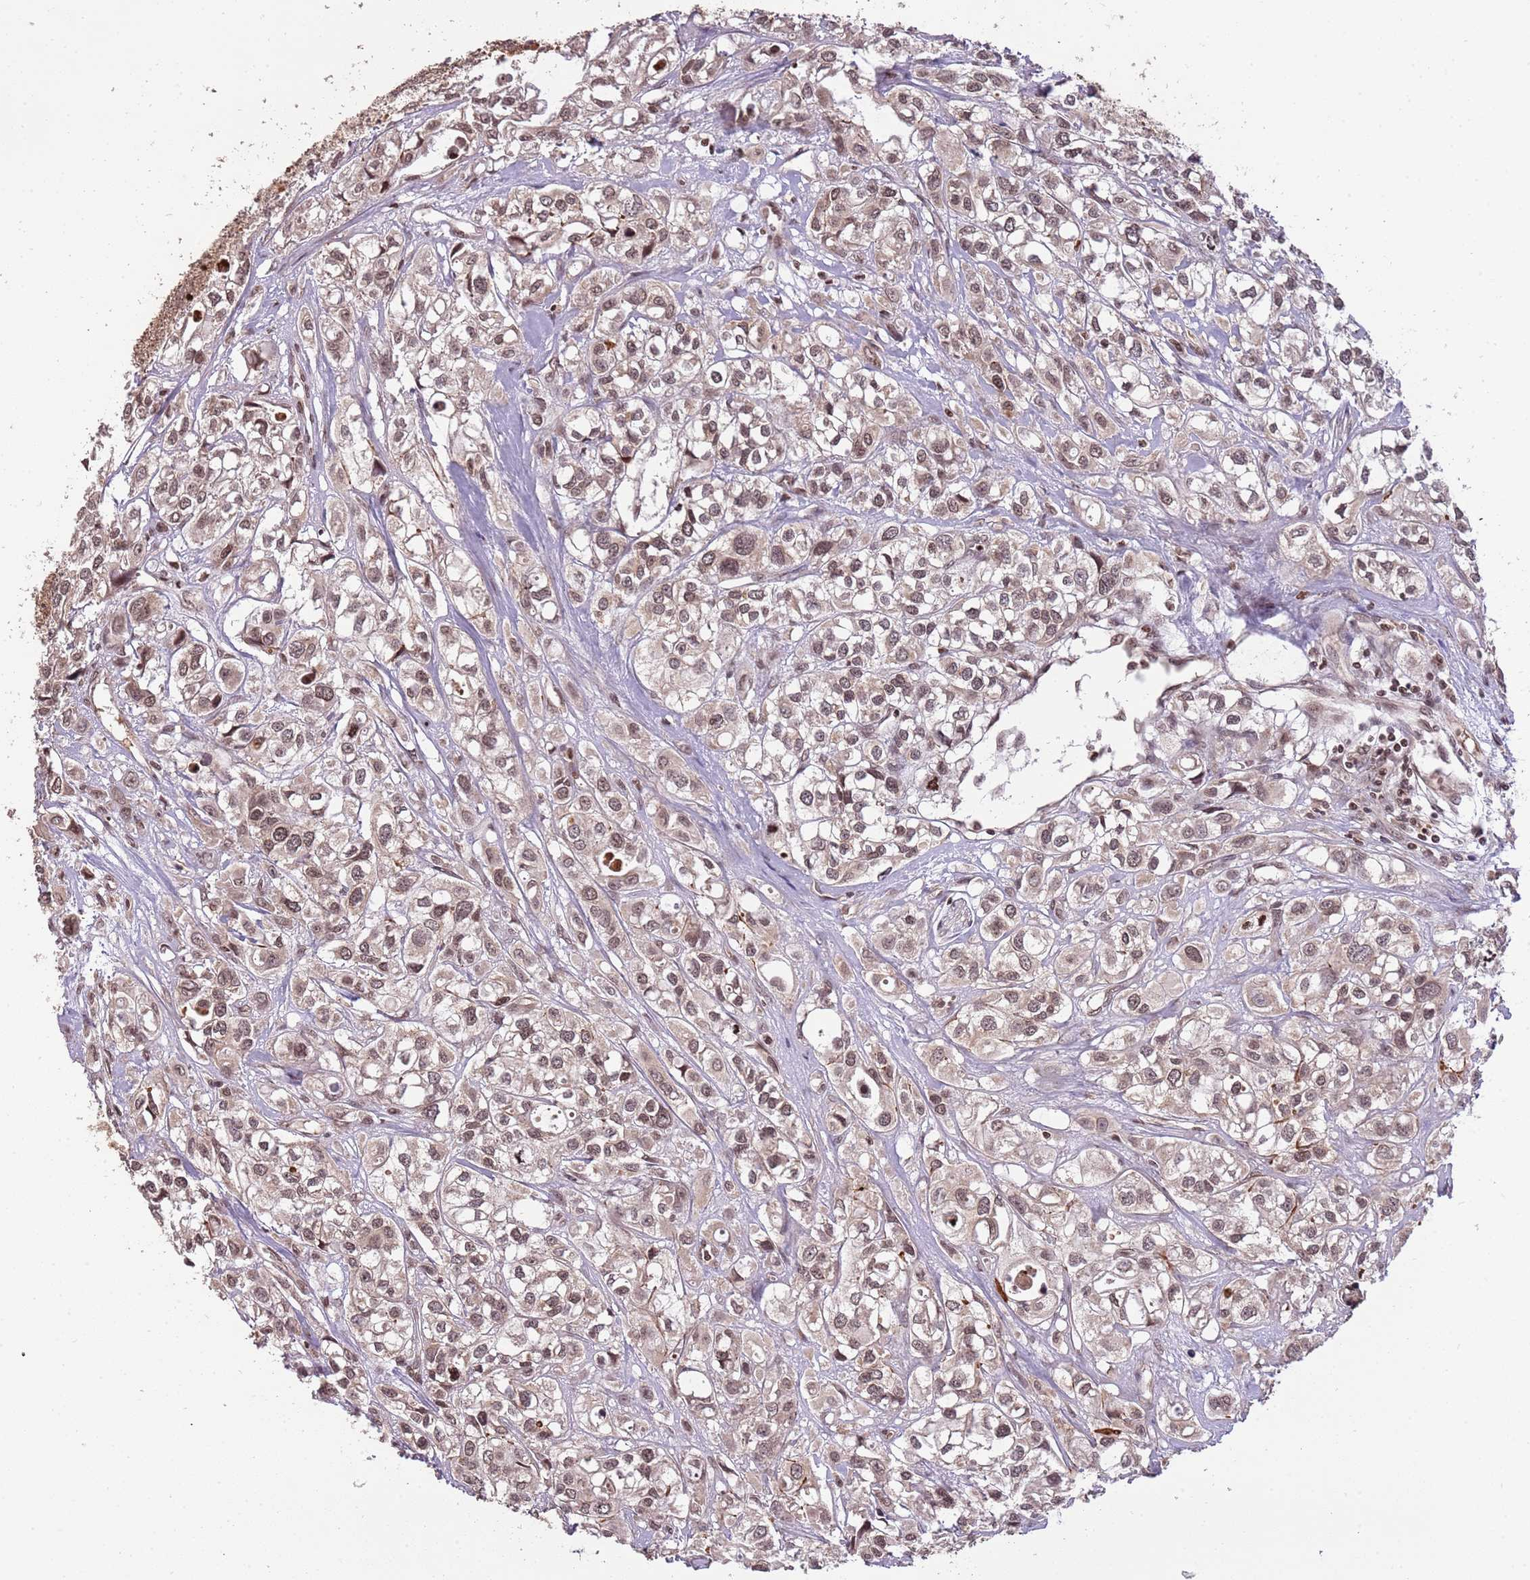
{"staining": {"intensity": "moderate", "quantity": ">75%", "location": "nuclear"}, "tissue": "urothelial cancer", "cell_type": "Tumor cells", "image_type": "cancer", "snomed": [{"axis": "morphology", "description": "Urothelial carcinoma, High grade"}, {"axis": "topography", "description": "Urinary bladder"}], "caption": "Protein positivity by IHC exhibits moderate nuclear positivity in about >75% of tumor cells in urothelial cancer. The protein is stained brown, and the nuclei are stained in blue (DAB (3,3'-diaminobenzidine) IHC with brightfield microscopy, high magnification).", "gene": "SAMSN1", "patient": {"sex": "male", "age": 67}}